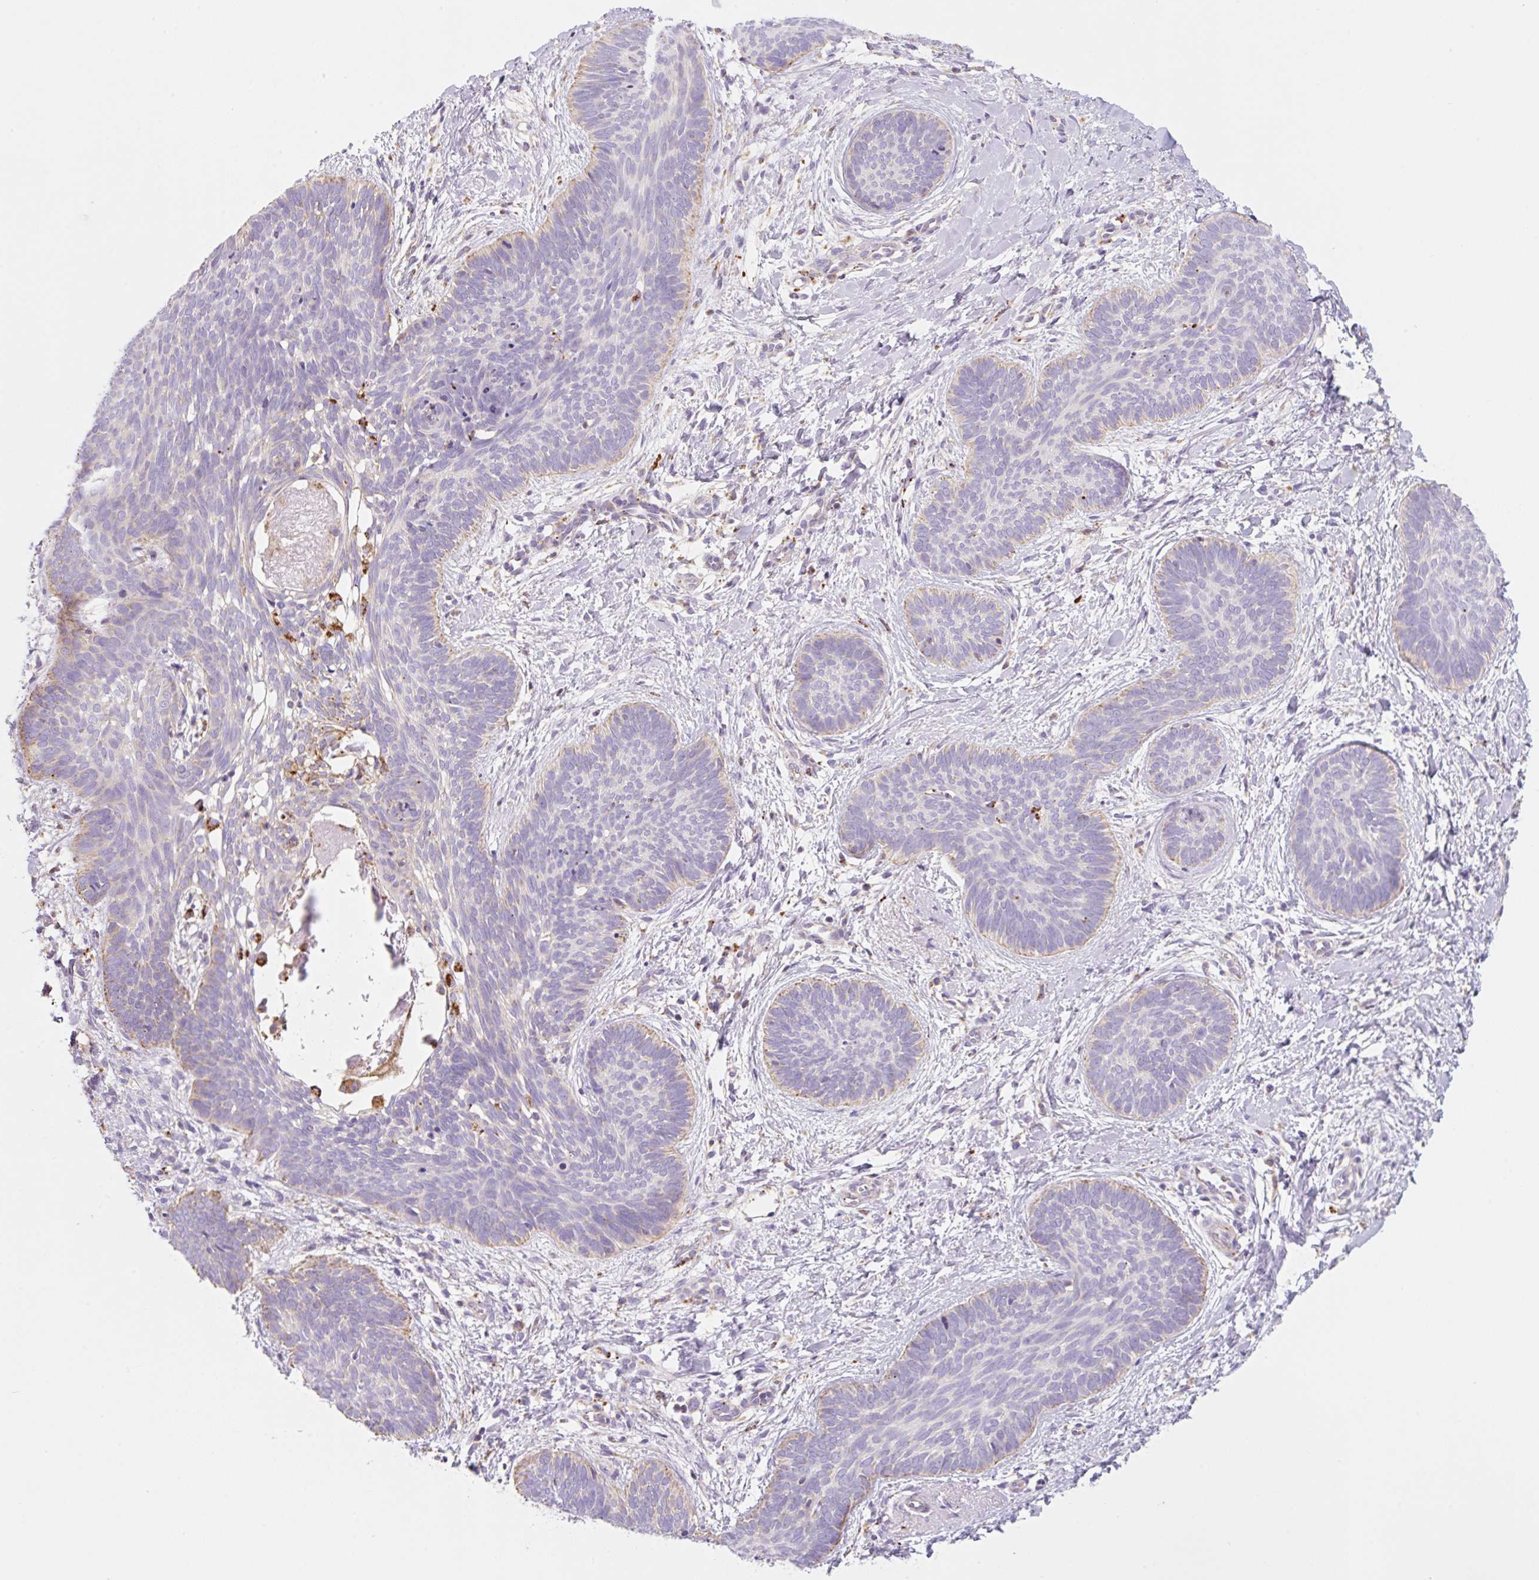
{"staining": {"intensity": "negative", "quantity": "none", "location": "none"}, "tissue": "skin cancer", "cell_type": "Tumor cells", "image_type": "cancer", "snomed": [{"axis": "morphology", "description": "Basal cell carcinoma"}, {"axis": "topography", "description": "Skin"}], "caption": "High power microscopy image of an immunohistochemistry micrograph of skin cancer, revealing no significant expression in tumor cells.", "gene": "CLEC3A", "patient": {"sex": "female", "age": 81}}